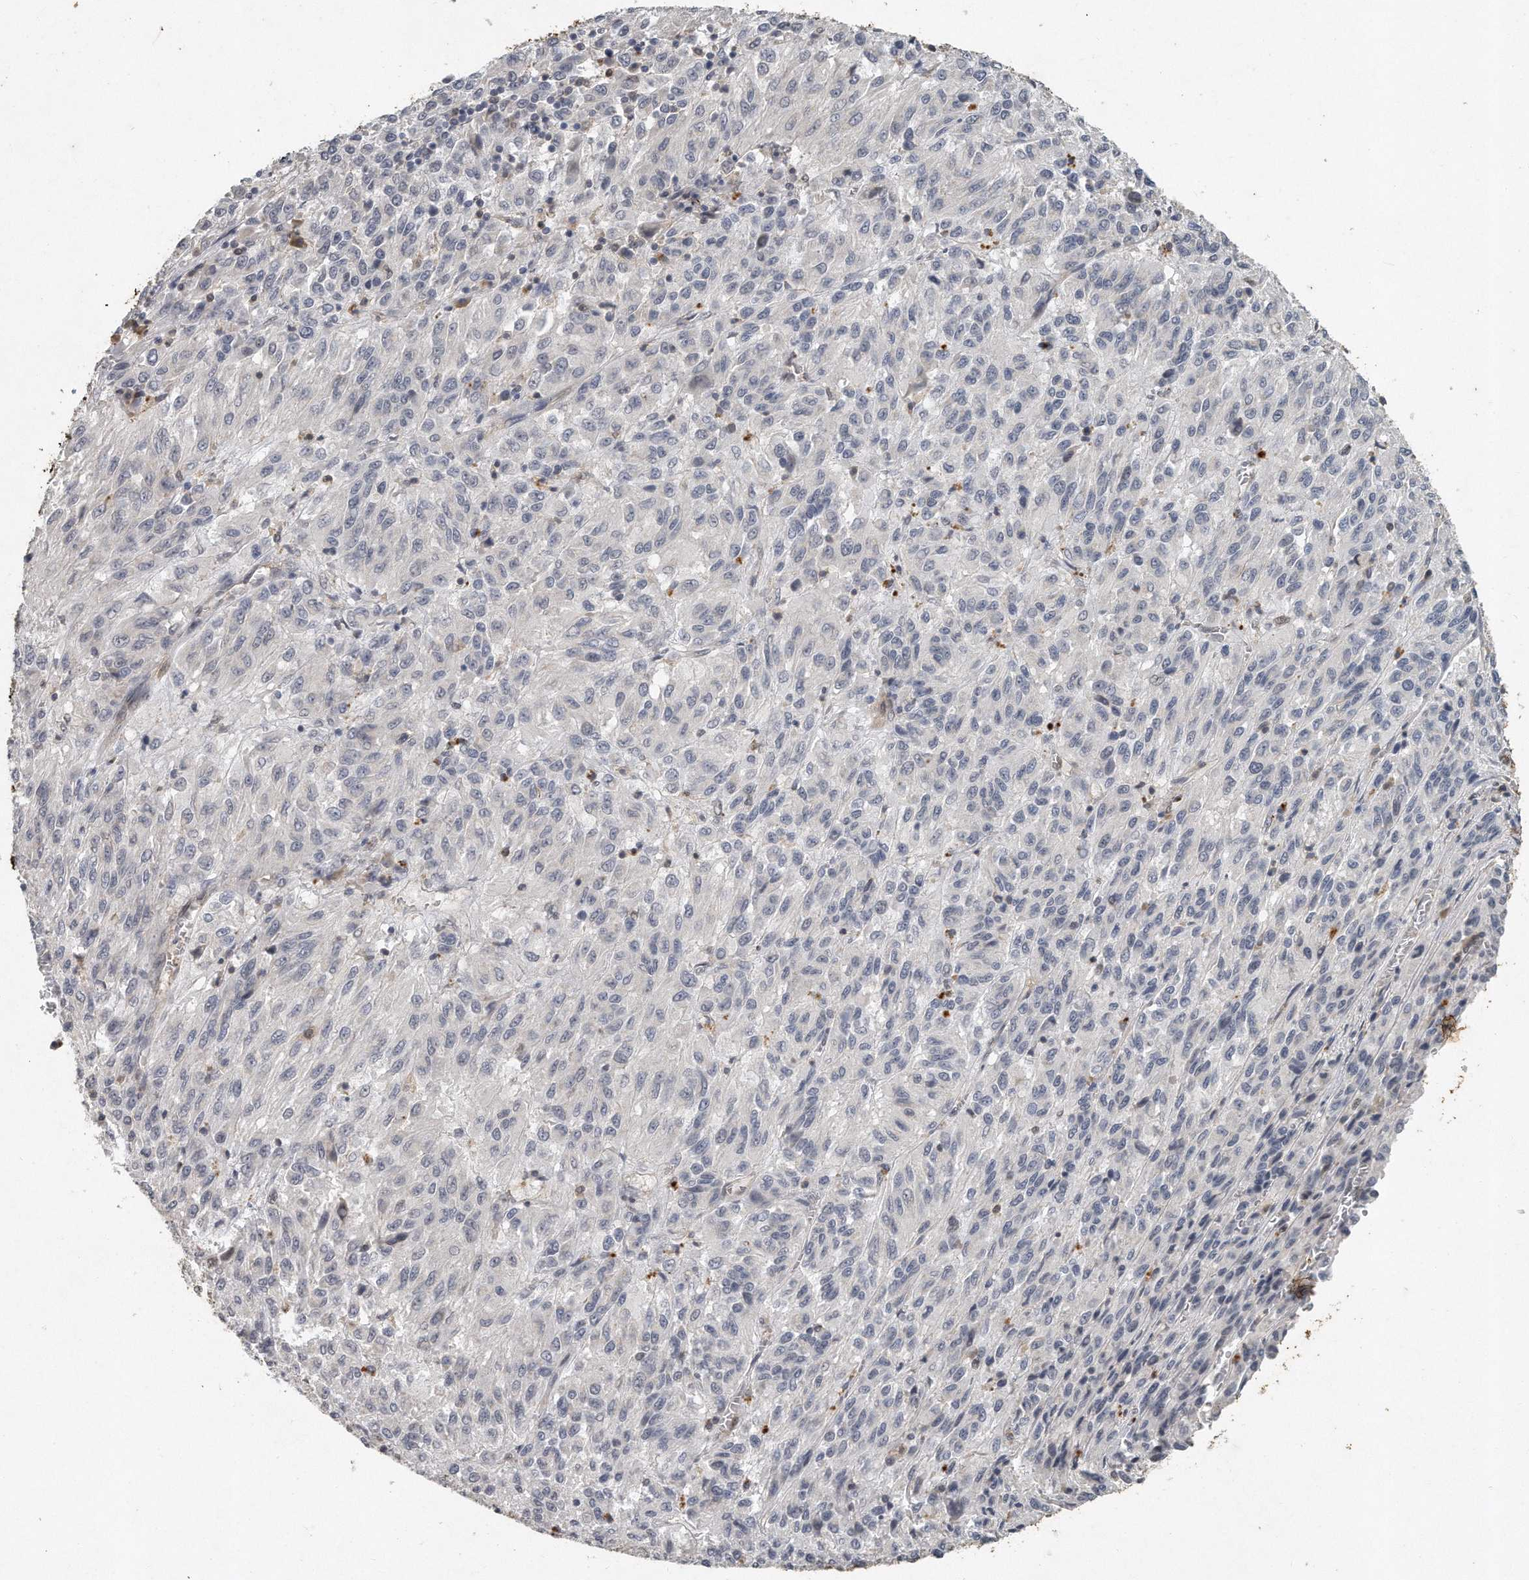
{"staining": {"intensity": "negative", "quantity": "none", "location": "none"}, "tissue": "melanoma", "cell_type": "Tumor cells", "image_type": "cancer", "snomed": [{"axis": "morphology", "description": "Malignant melanoma, Metastatic site"}, {"axis": "topography", "description": "Lung"}], "caption": "Immunohistochemistry of melanoma shows no staining in tumor cells.", "gene": "CAMK1", "patient": {"sex": "male", "age": 64}}